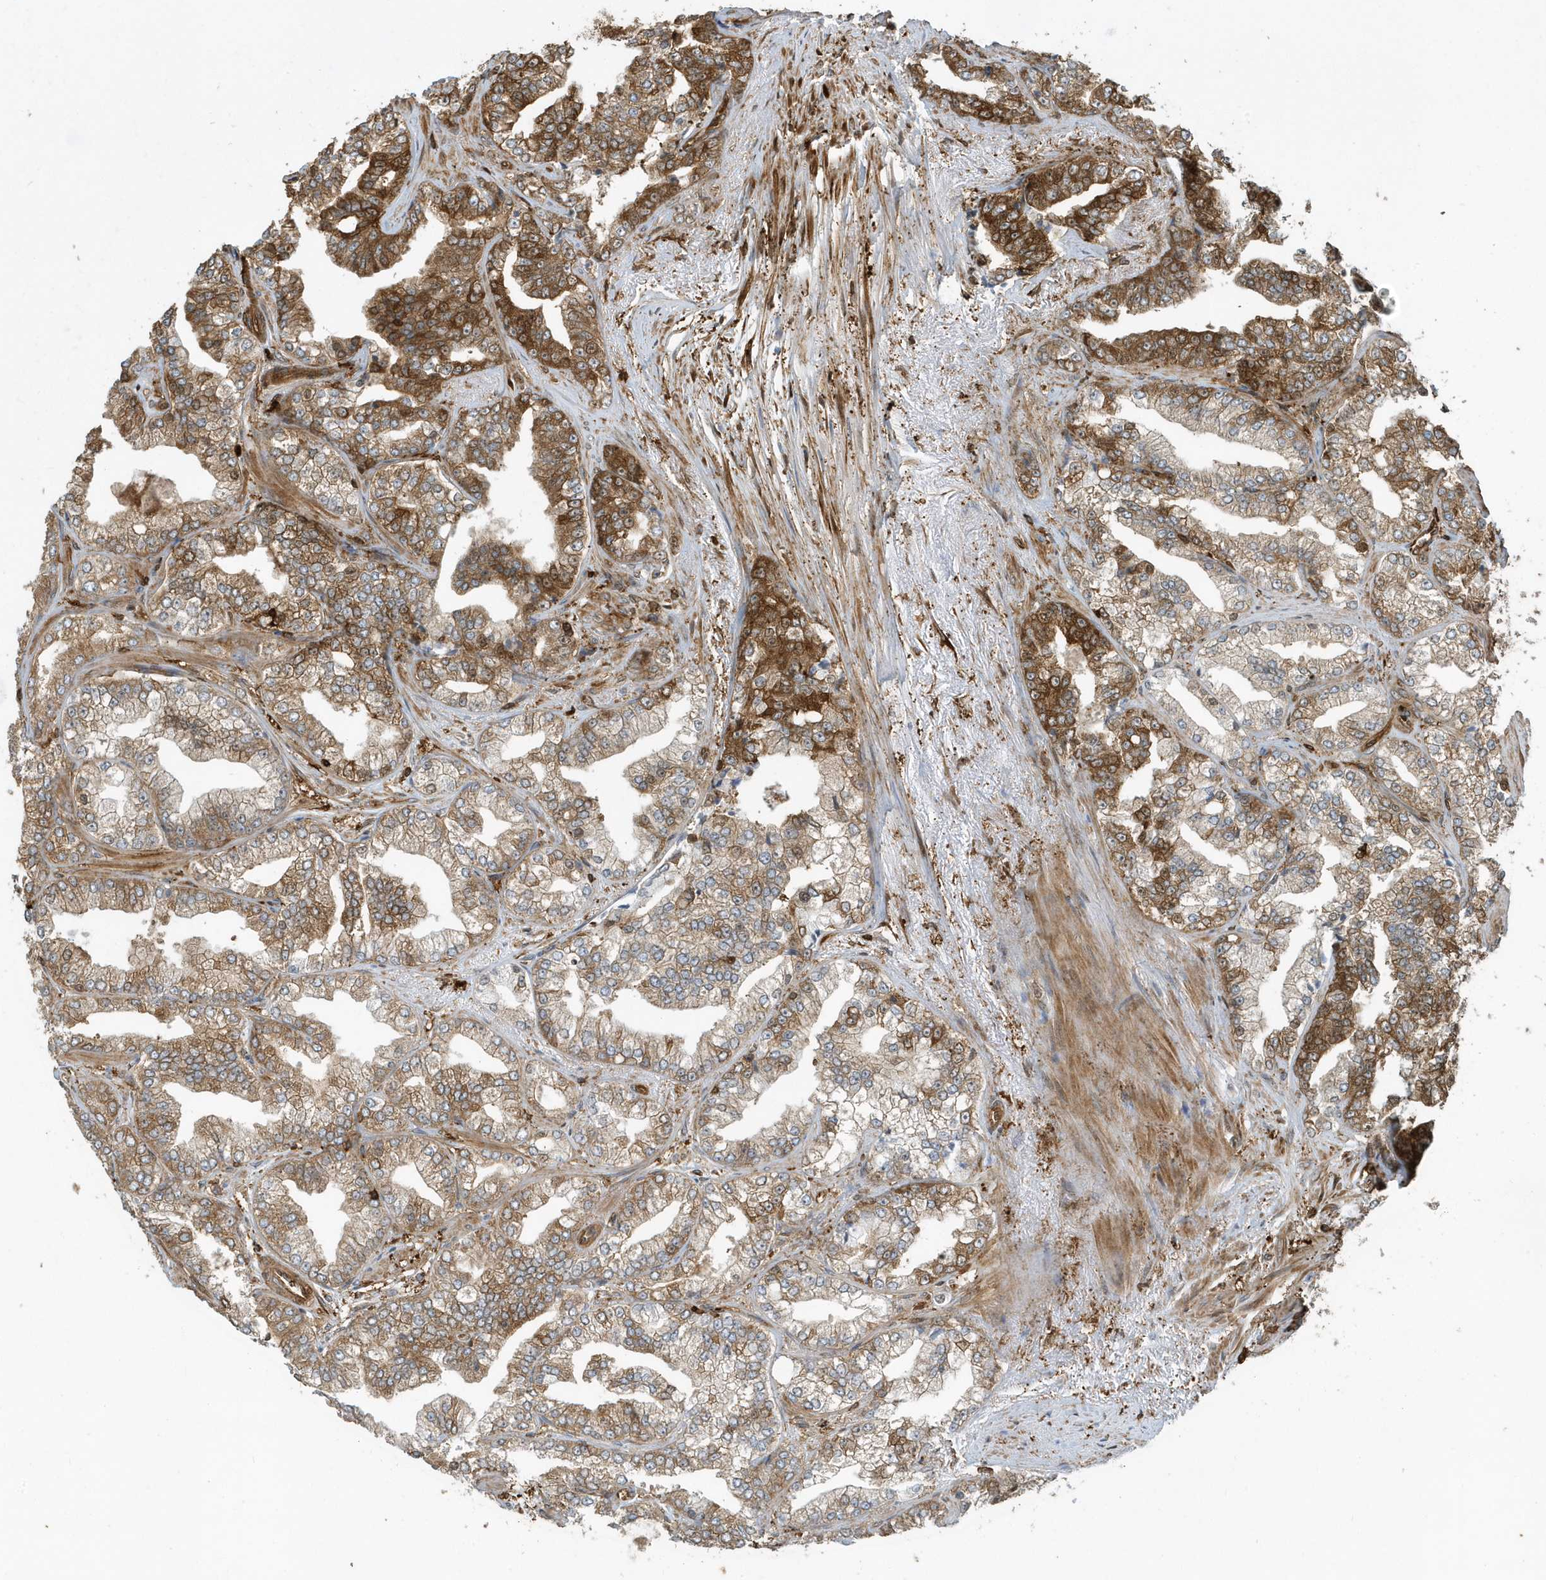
{"staining": {"intensity": "moderate", "quantity": ">75%", "location": "cytoplasmic/membranous"}, "tissue": "prostate cancer", "cell_type": "Tumor cells", "image_type": "cancer", "snomed": [{"axis": "morphology", "description": "Adenocarcinoma, High grade"}, {"axis": "topography", "description": "Prostate"}], "caption": "Moderate cytoplasmic/membranous protein staining is appreciated in approximately >75% of tumor cells in prostate cancer (adenocarcinoma (high-grade)).", "gene": "CLCN6", "patient": {"sex": "male", "age": 71}}